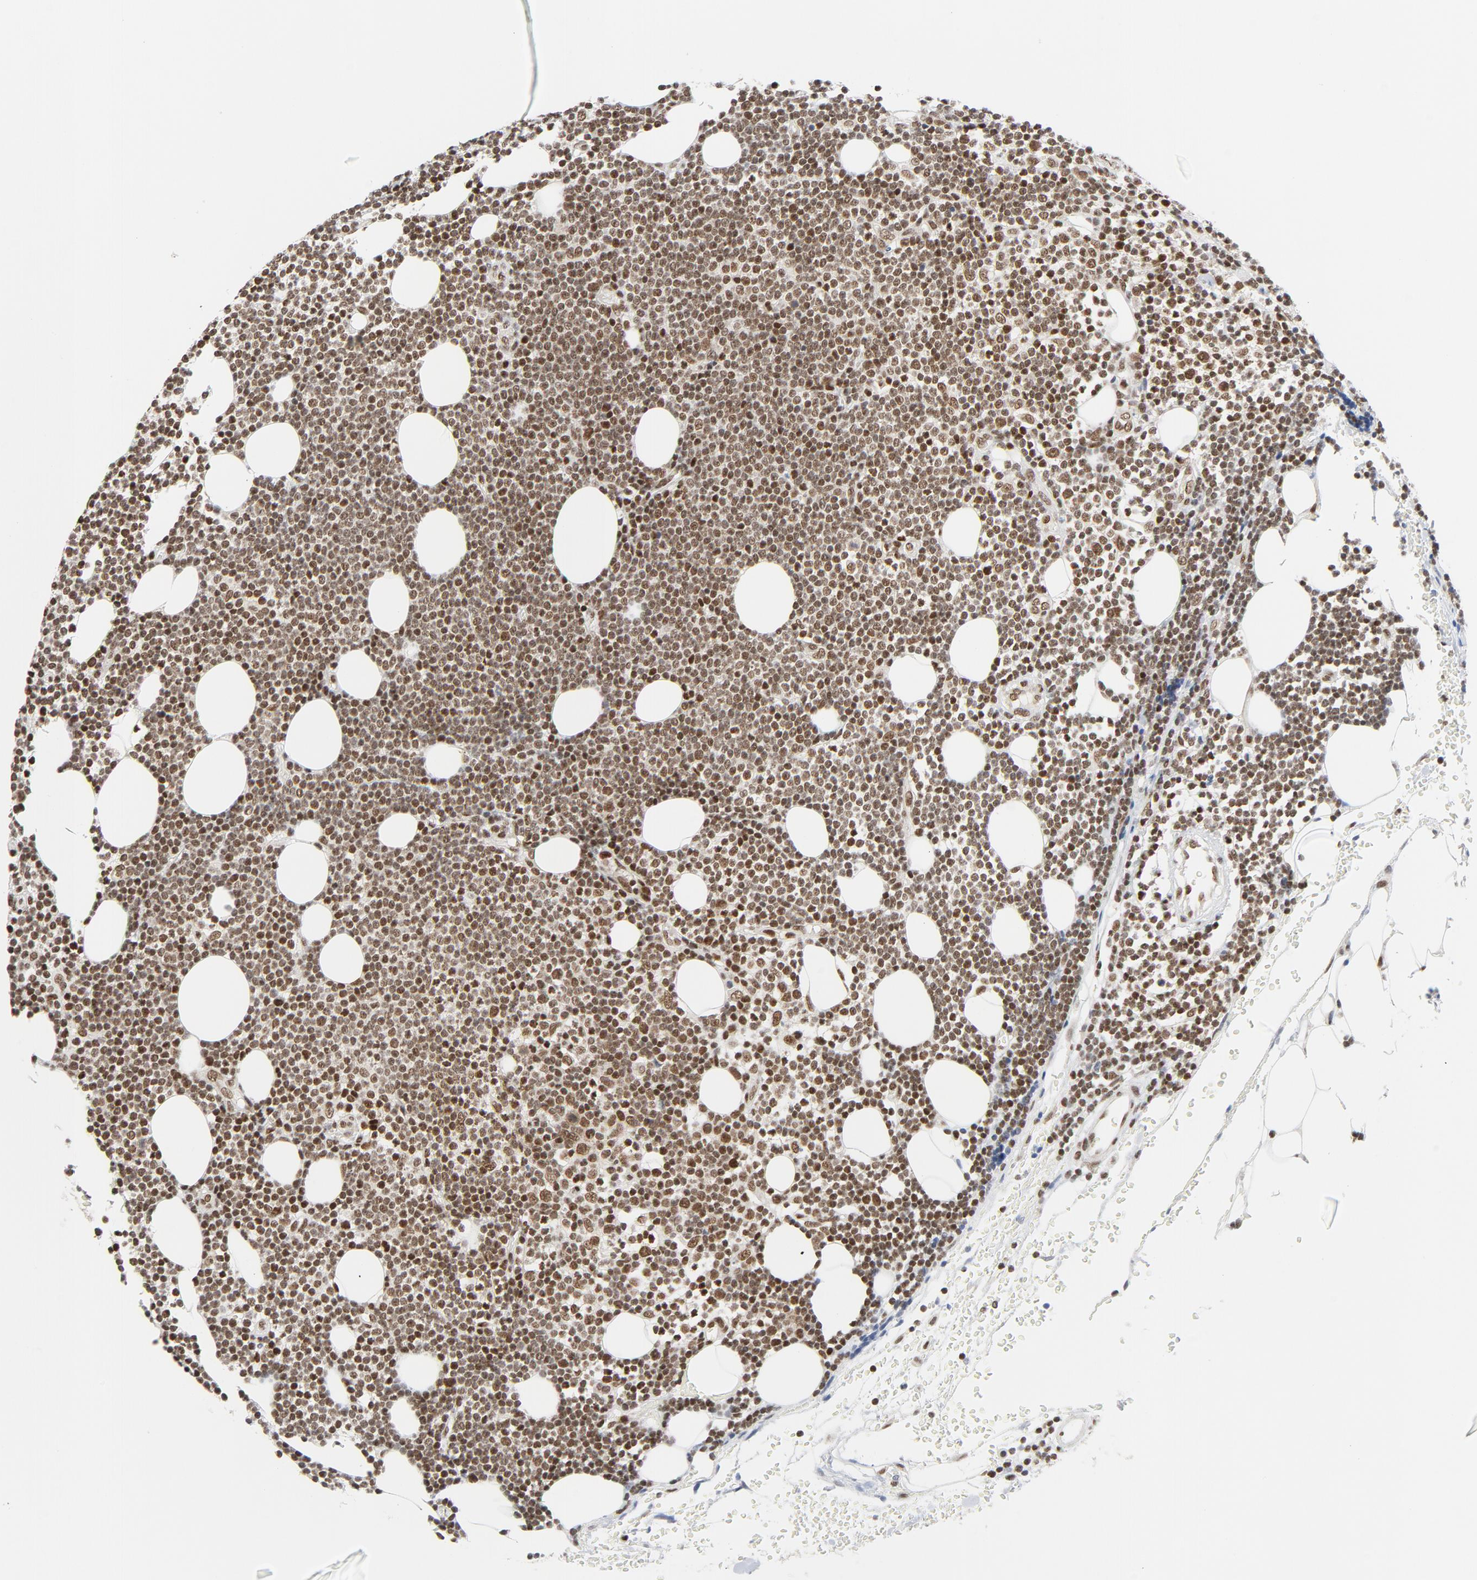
{"staining": {"intensity": "strong", "quantity": ">75%", "location": "nuclear"}, "tissue": "lymphoma", "cell_type": "Tumor cells", "image_type": "cancer", "snomed": [{"axis": "morphology", "description": "Malignant lymphoma, non-Hodgkin's type, Low grade"}, {"axis": "topography", "description": "Soft tissue"}], "caption": "Protein positivity by IHC shows strong nuclear staining in approximately >75% of tumor cells in low-grade malignant lymphoma, non-Hodgkin's type.", "gene": "ERCC1", "patient": {"sex": "male", "age": 92}}